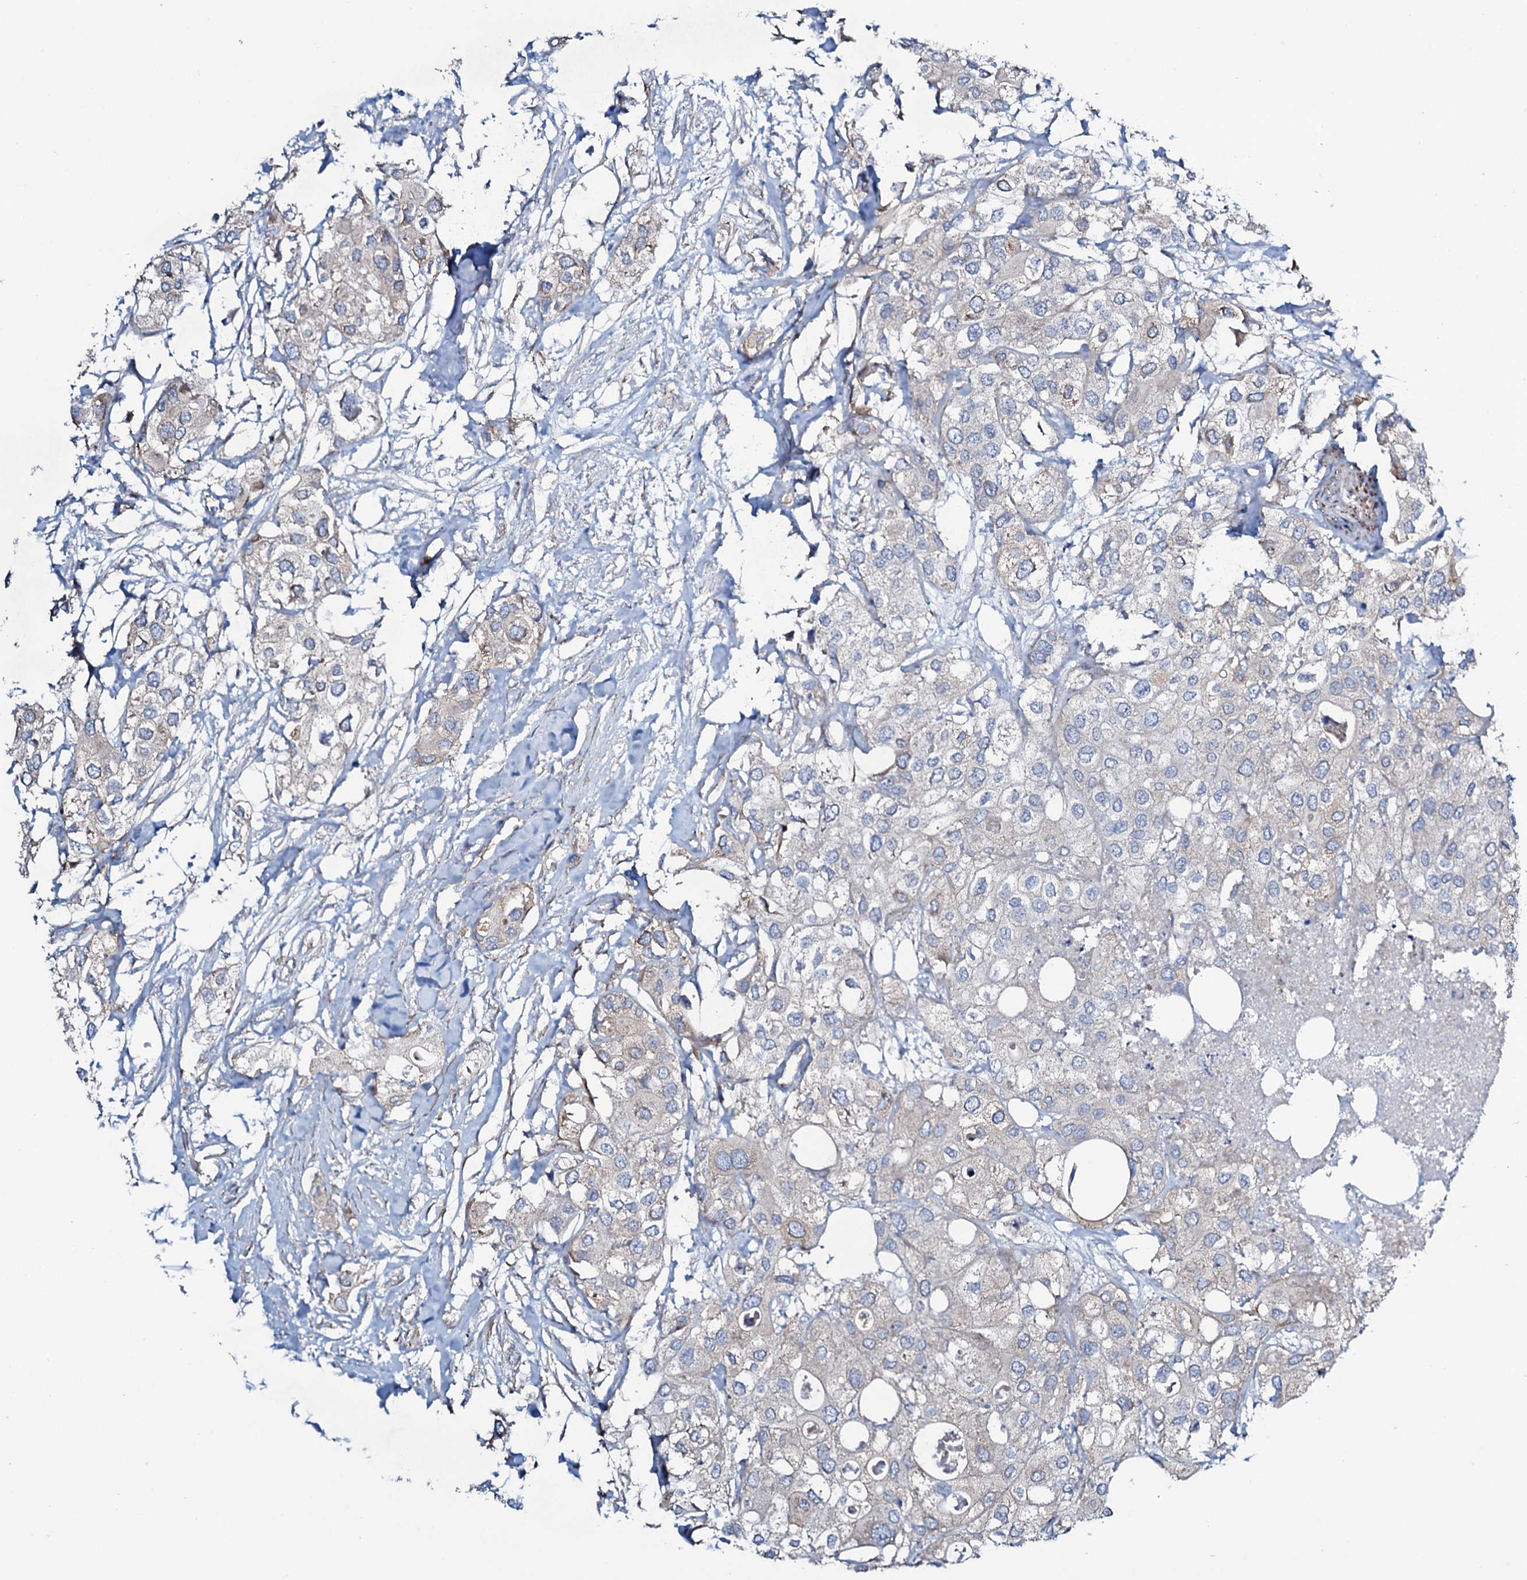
{"staining": {"intensity": "weak", "quantity": "<25%", "location": "cytoplasmic/membranous"}, "tissue": "urothelial cancer", "cell_type": "Tumor cells", "image_type": "cancer", "snomed": [{"axis": "morphology", "description": "Urothelial carcinoma, High grade"}, {"axis": "topography", "description": "Urinary bladder"}], "caption": "Tumor cells are negative for protein expression in human high-grade urothelial carcinoma.", "gene": "STARD13", "patient": {"sex": "male", "age": 64}}